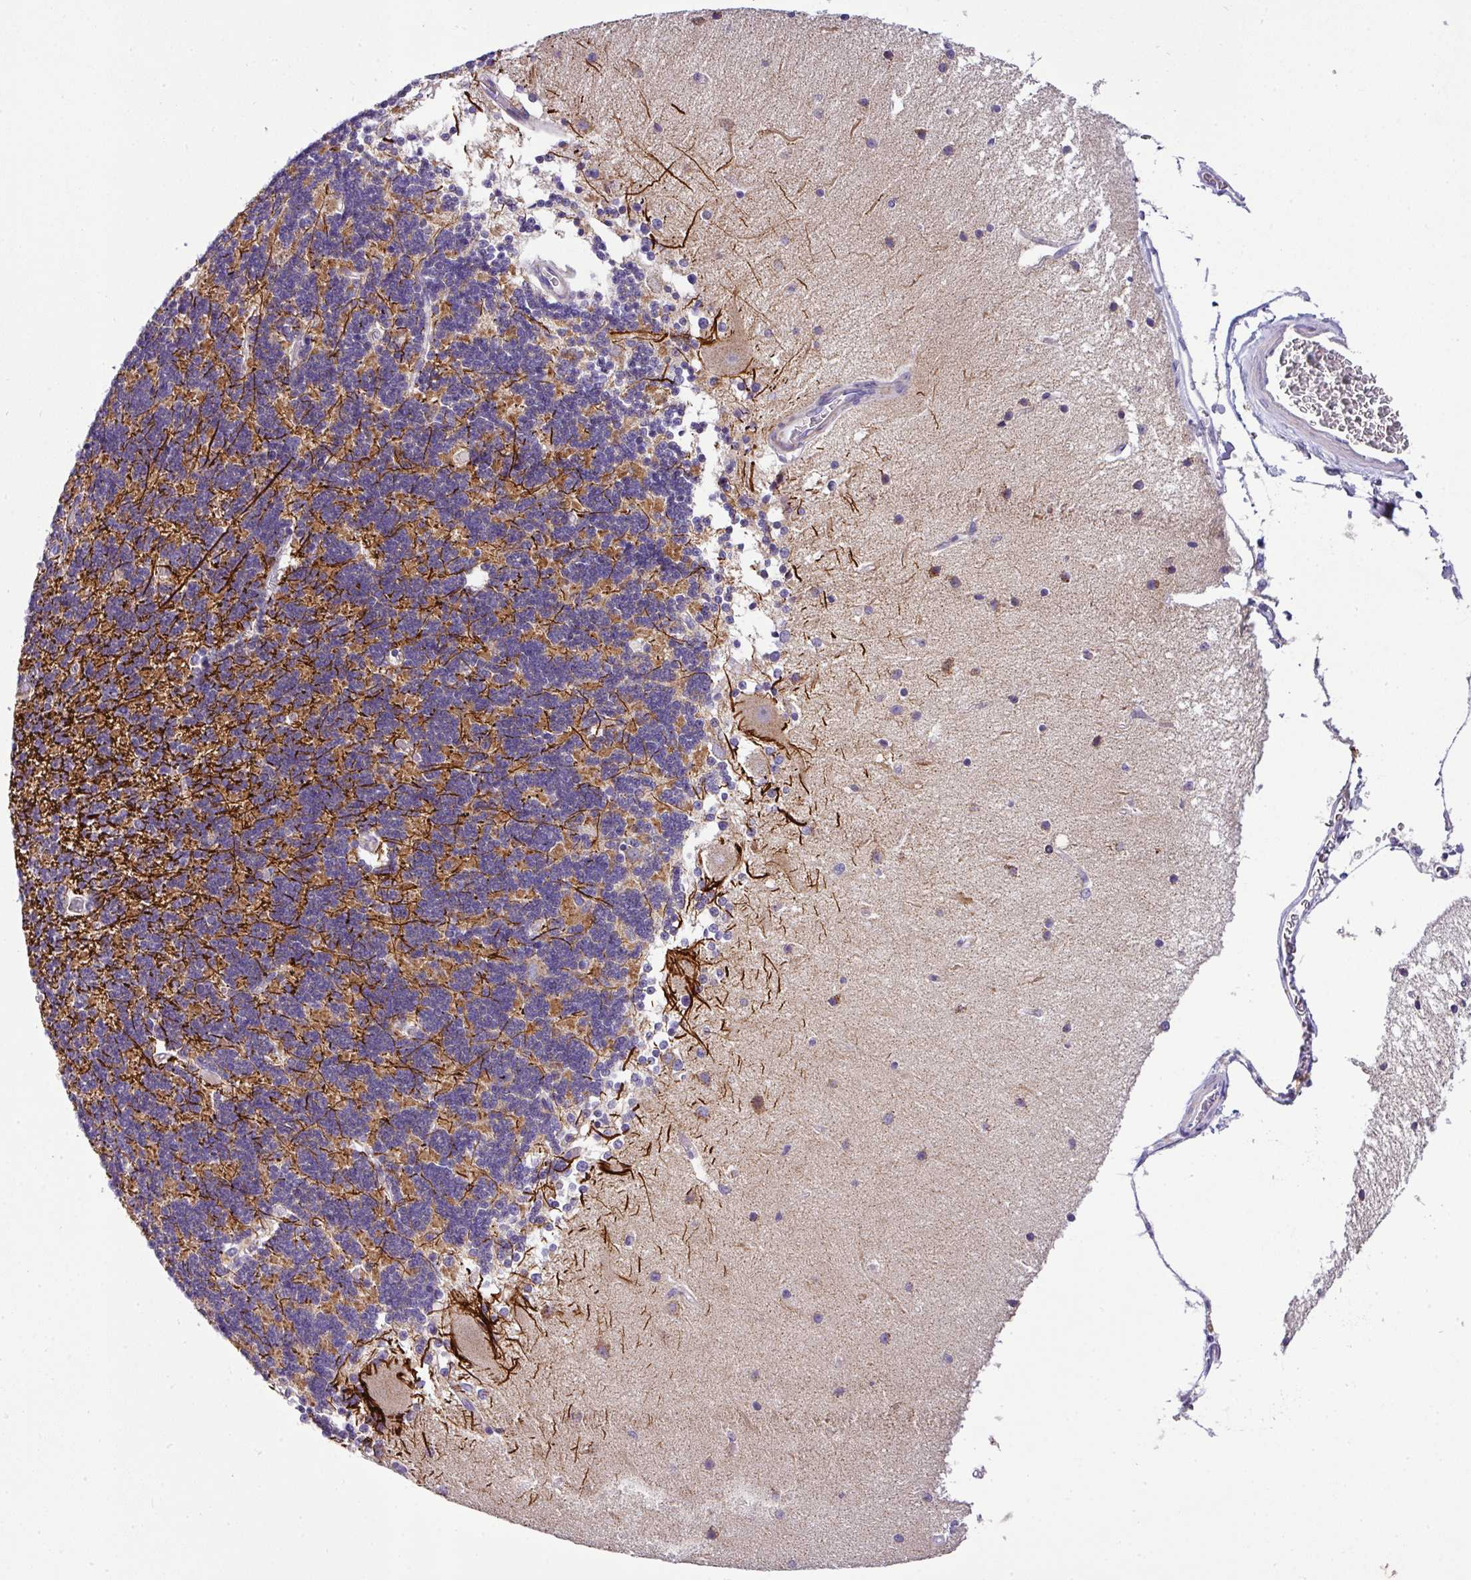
{"staining": {"intensity": "strong", "quantity": ">75%", "location": "cytoplasmic/membranous"}, "tissue": "cerebellum", "cell_type": "Cells in granular layer", "image_type": "normal", "snomed": [{"axis": "morphology", "description": "Normal tissue, NOS"}, {"axis": "topography", "description": "Cerebellum"}], "caption": "IHC of benign human cerebellum reveals high levels of strong cytoplasmic/membranous staining in about >75% of cells in granular layer.", "gene": "ANXA2R", "patient": {"sex": "female", "age": 54}}